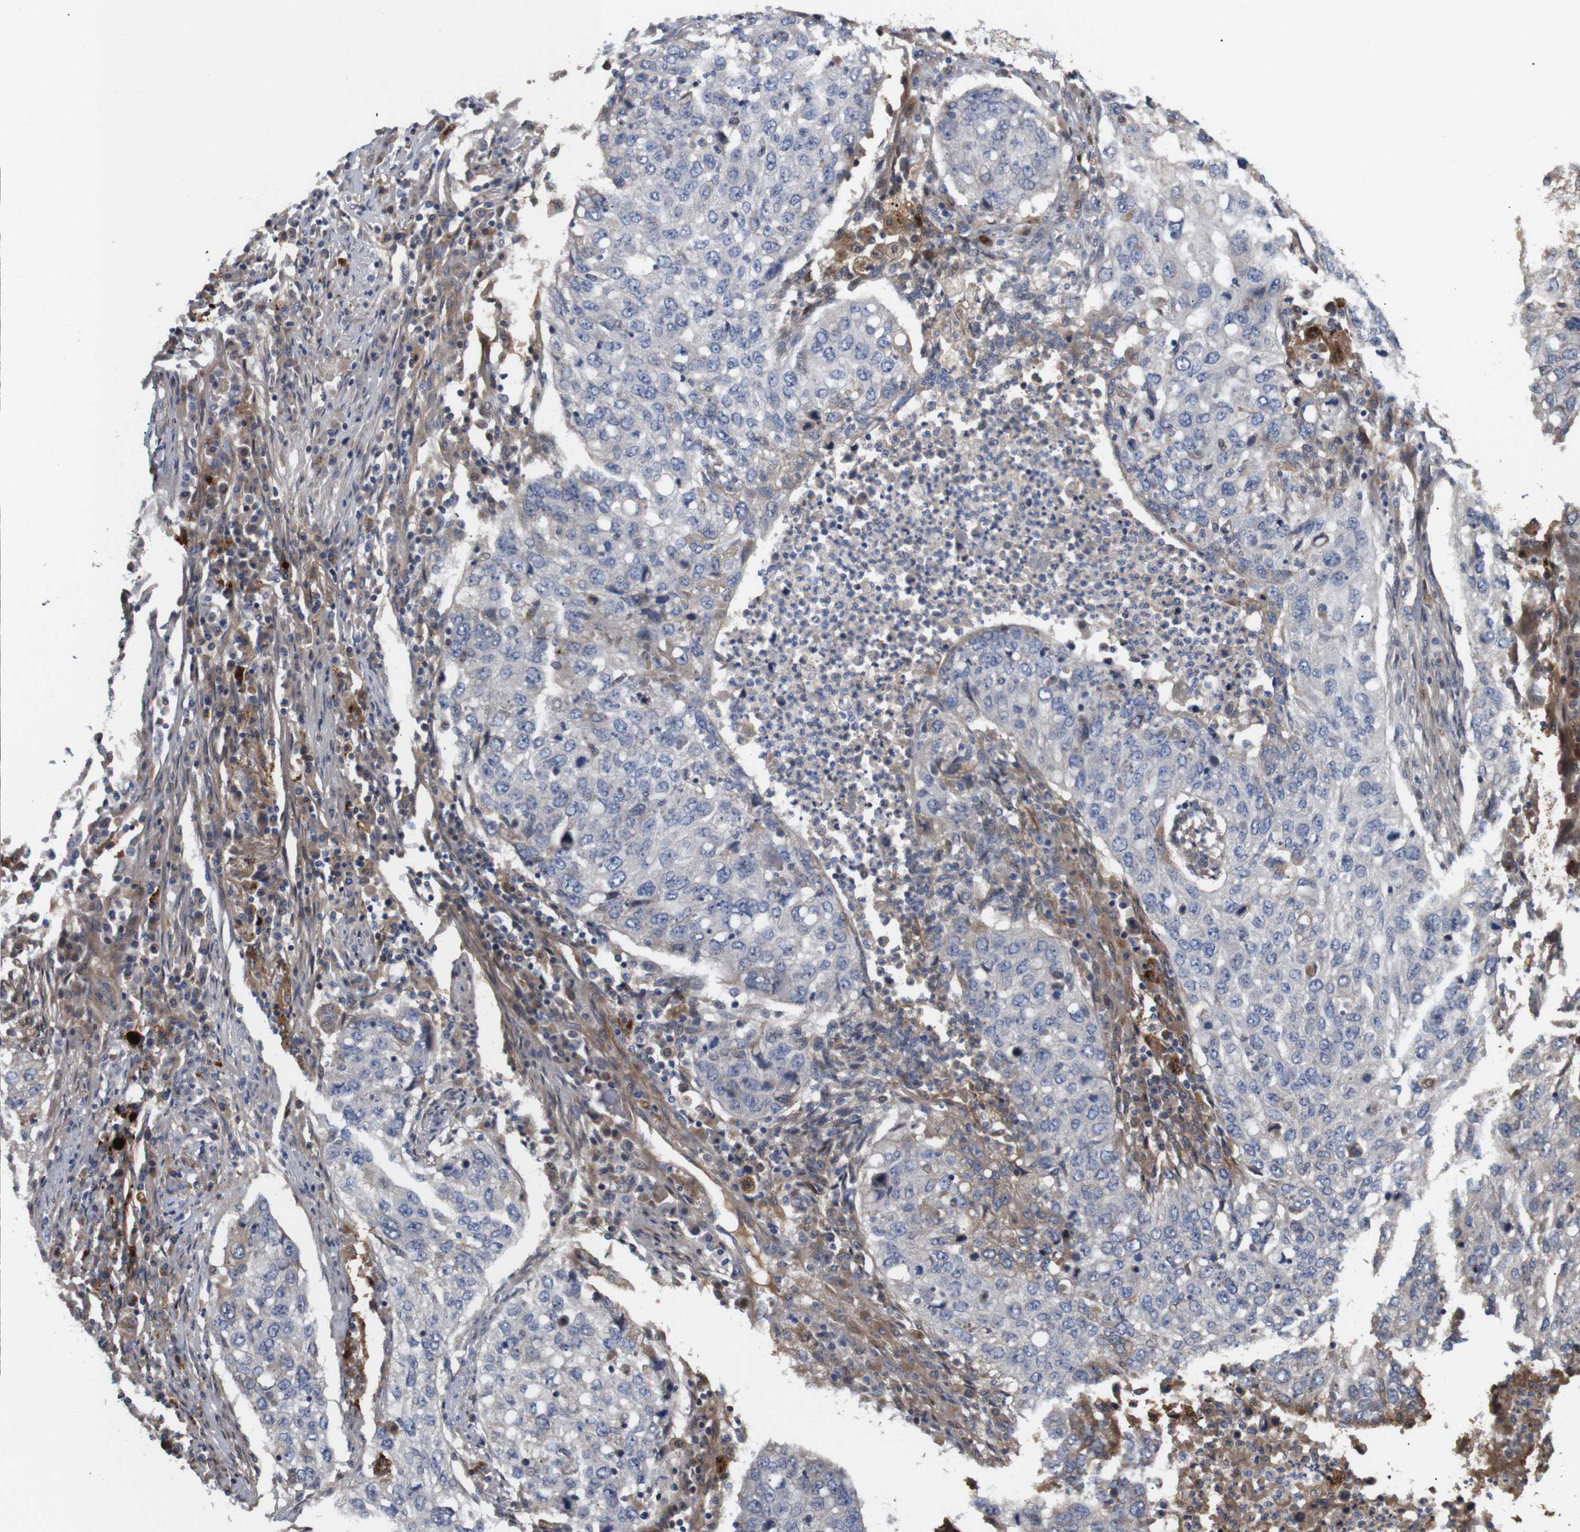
{"staining": {"intensity": "negative", "quantity": "none", "location": "none"}, "tissue": "lung cancer", "cell_type": "Tumor cells", "image_type": "cancer", "snomed": [{"axis": "morphology", "description": "Squamous cell carcinoma, NOS"}, {"axis": "topography", "description": "Lung"}], "caption": "IHC histopathology image of human lung cancer stained for a protein (brown), which displays no staining in tumor cells.", "gene": "SPRY3", "patient": {"sex": "female", "age": 63}}